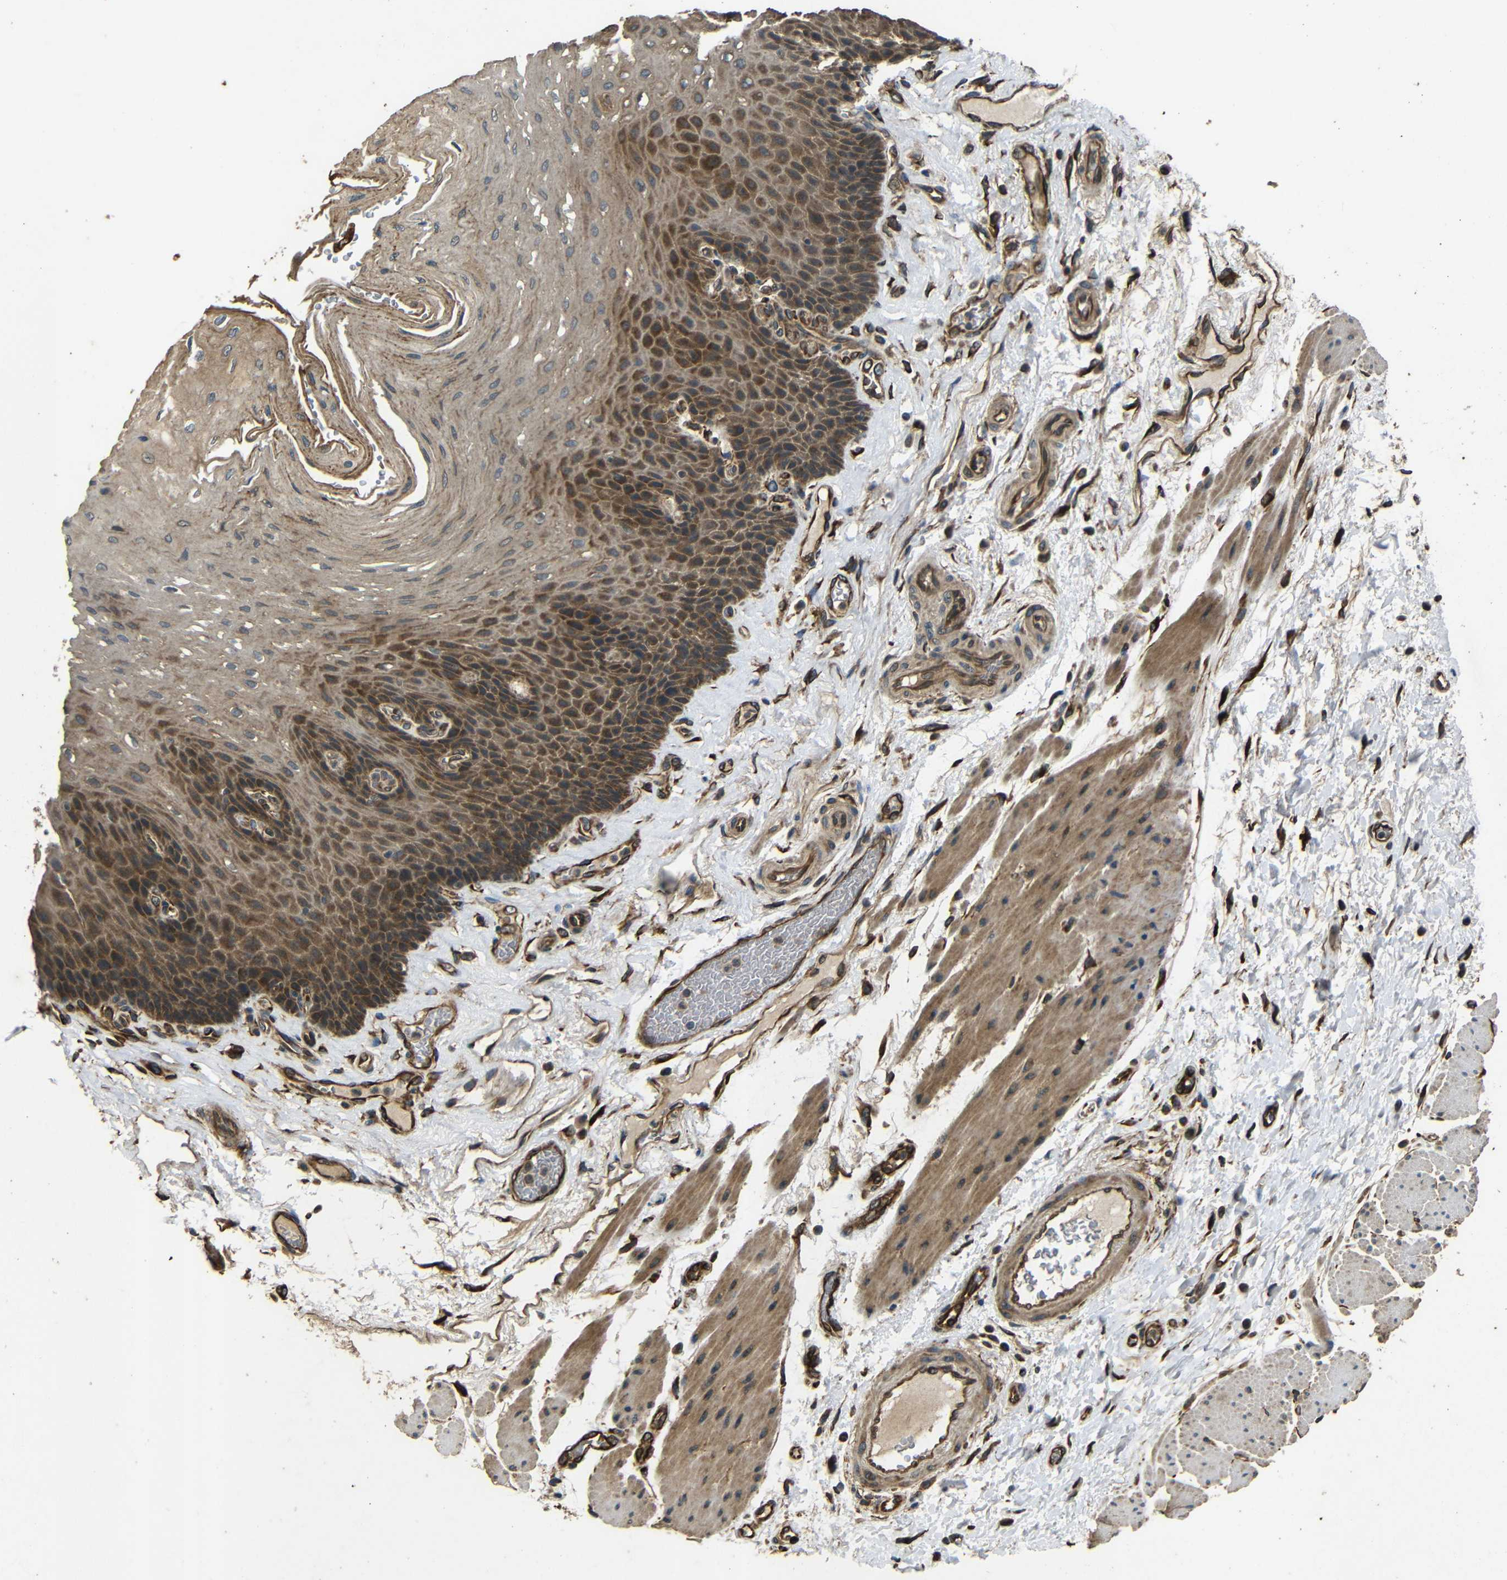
{"staining": {"intensity": "moderate", "quantity": ">75%", "location": "cytoplasmic/membranous"}, "tissue": "esophagus", "cell_type": "Squamous epithelial cells", "image_type": "normal", "snomed": [{"axis": "morphology", "description": "Normal tissue, NOS"}, {"axis": "topography", "description": "Esophagus"}], "caption": "A brown stain labels moderate cytoplasmic/membranous positivity of a protein in squamous epithelial cells of benign human esophagus.", "gene": "TRPC1", "patient": {"sex": "female", "age": 72}}